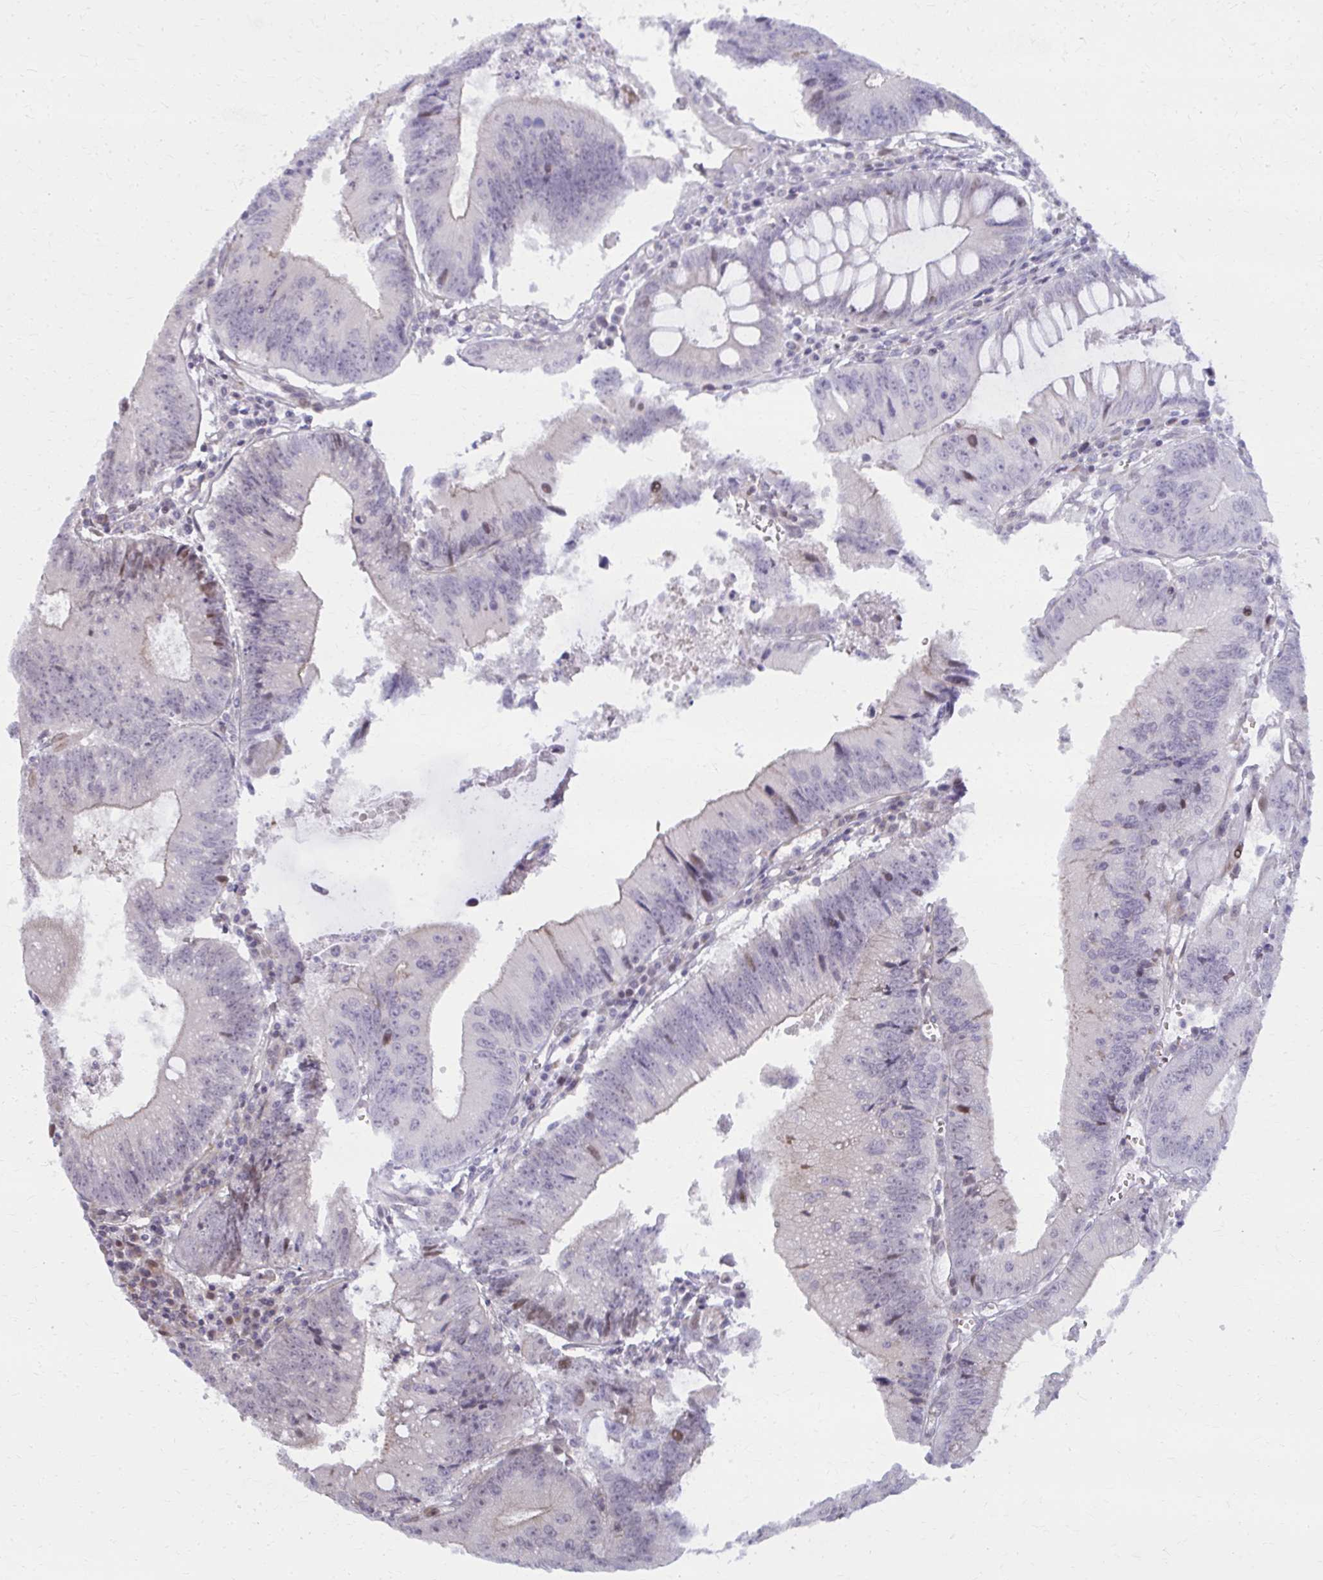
{"staining": {"intensity": "moderate", "quantity": "<25%", "location": "nuclear"}, "tissue": "colorectal cancer", "cell_type": "Tumor cells", "image_type": "cancer", "snomed": [{"axis": "morphology", "description": "Adenocarcinoma, NOS"}, {"axis": "topography", "description": "Rectum"}], "caption": "Protein analysis of adenocarcinoma (colorectal) tissue displays moderate nuclear expression in approximately <25% of tumor cells.", "gene": "MAF1", "patient": {"sex": "female", "age": 81}}